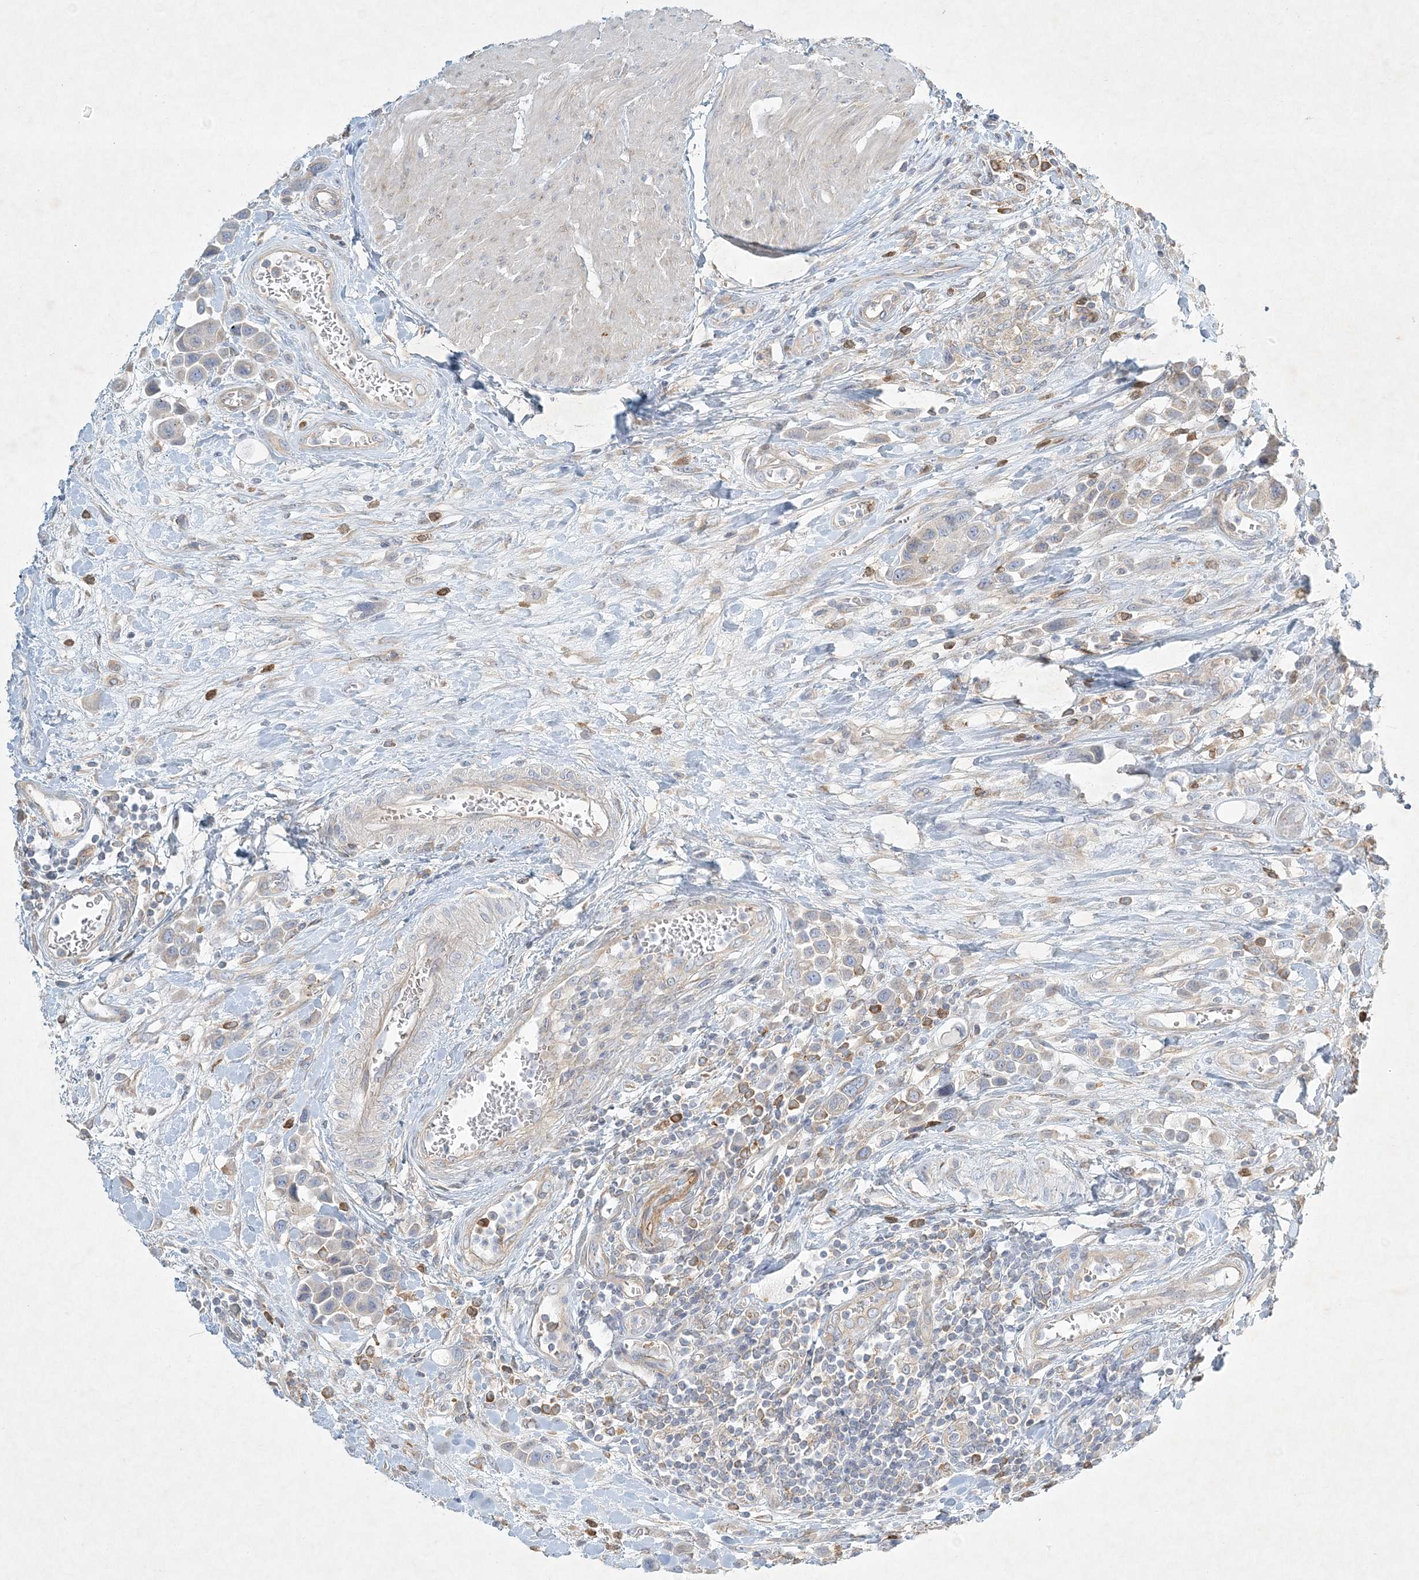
{"staining": {"intensity": "weak", "quantity": "25%-75%", "location": "cytoplasmic/membranous"}, "tissue": "urothelial cancer", "cell_type": "Tumor cells", "image_type": "cancer", "snomed": [{"axis": "morphology", "description": "Urothelial carcinoma, High grade"}, {"axis": "topography", "description": "Urinary bladder"}], "caption": "A low amount of weak cytoplasmic/membranous staining is seen in approximately 25%-75% of tumor cells in urothelial cancer tissue.", "gene": "STK11IP", "patient": {"sex": "male", "age": 50}}